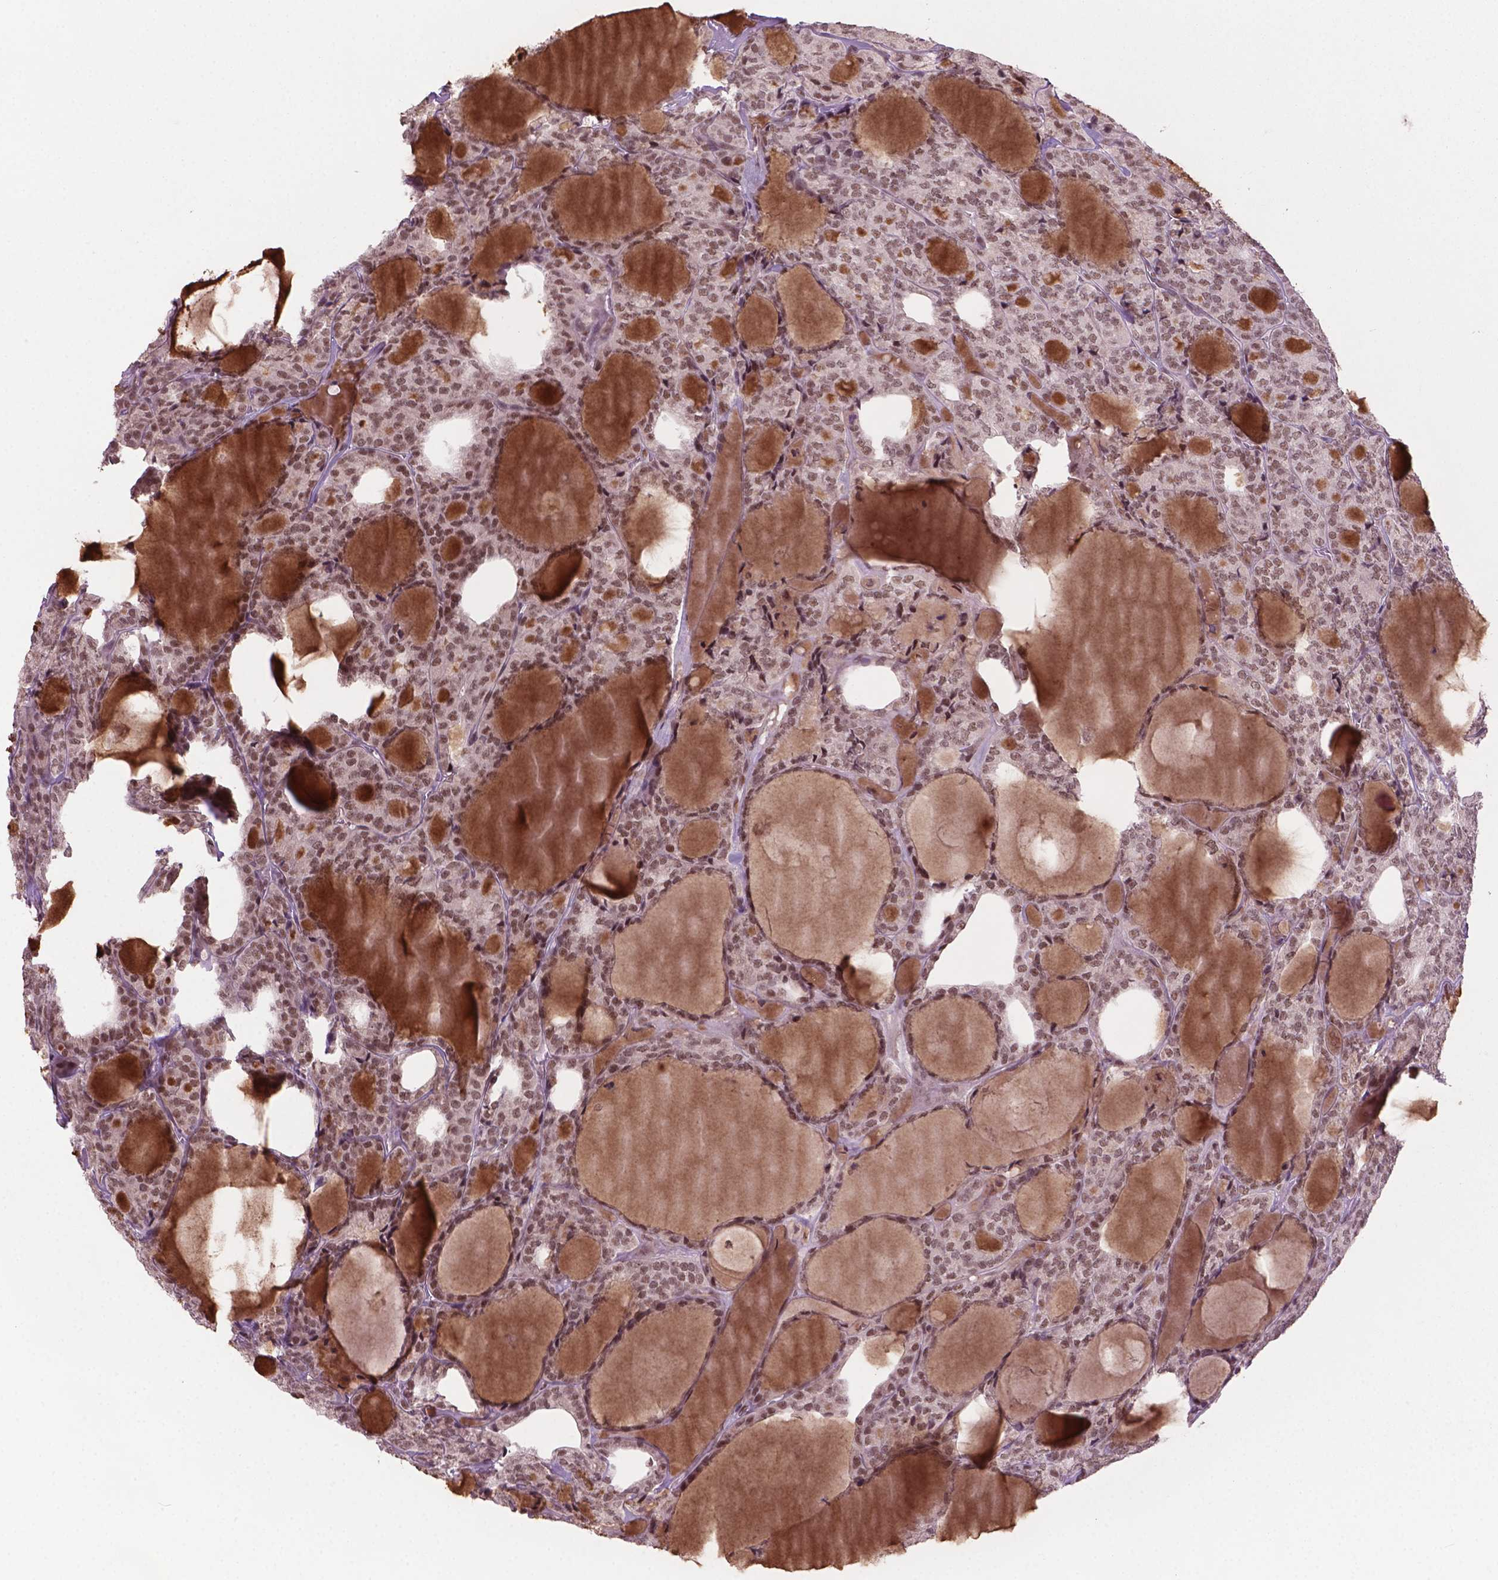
{"staining": {"intensity": "moderate", "quantity": ">75%", "location": "nuclear"}, "tissue": "thyroid cancer", "cell_type": "Tumor cells", "image_type": "cancer", "snomed": [{"axis": "morphology", "description": "Follicular adenoma carcinoma, NOS"}, {"axis": "topography", "description": "Thyroid gland"}], "caption": "This is an image of IHC staining of thyroid cancer, which shows moderate staining in the nuclear of tumor cells.", "gene": "PHAX", "patient": {"sex": "male", "age": 74}}